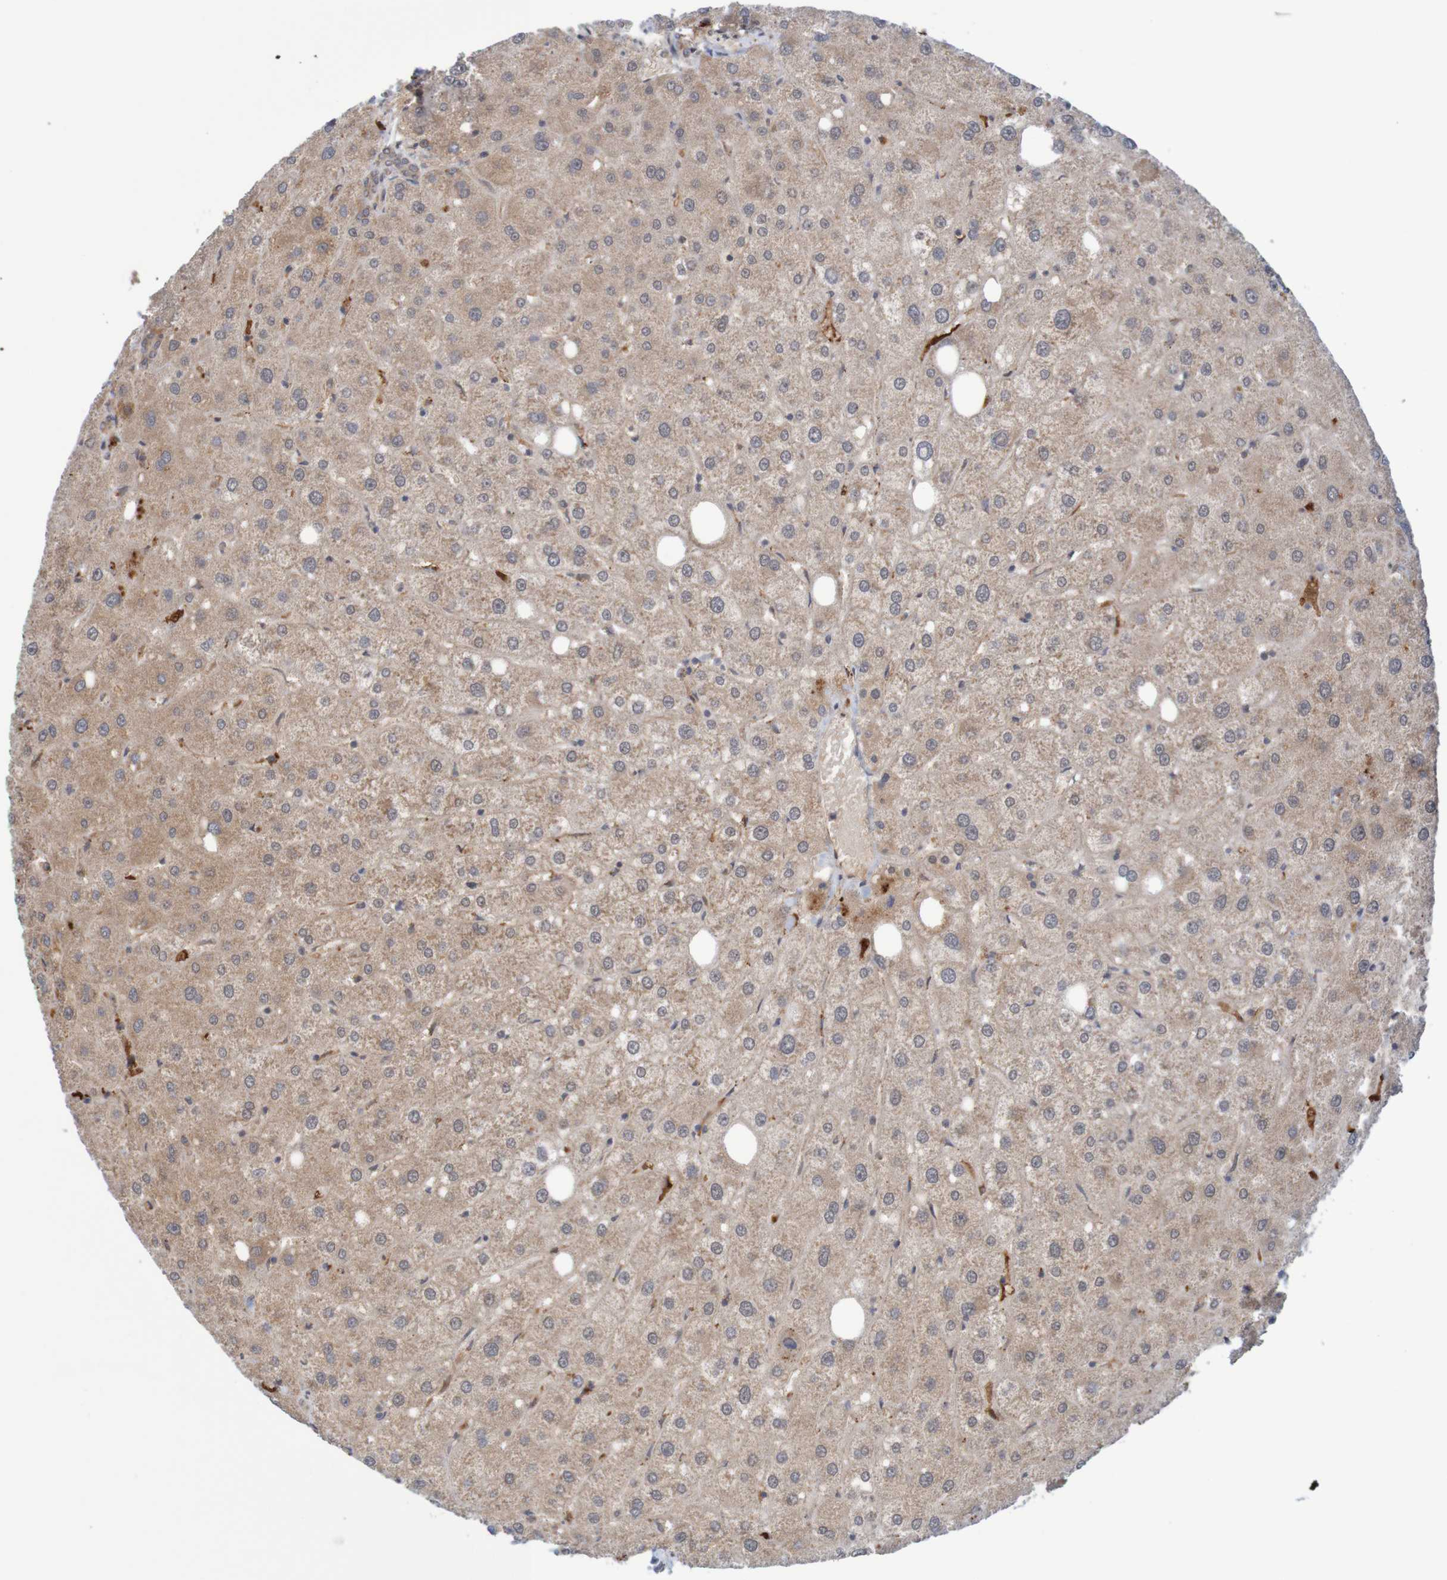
{"staining": {"intensity": "weak", "quantity": ">75%", "location": "cytoplasmic/membranous"}, "tissue": "liver", "cell_type": "Cholangiocytes", "image_type": "normal", "snomed": [{"axis": "morphology", "description": "Normal tissue, NOS"}, {"axis": "topography", "description": "Liver"}], "caption": "Immunohistochemical staining of normal liver reveals weak cytoplasmic/membranous protein expression in approximately >75% of cholangiocytes. The staining is performed using DAB brown chromogen to label protein expression. The nuclei are counter-stained blue using hematoxylin.", "gene": "MRPL52", "patient": {"sex": "male", "age": 73}}